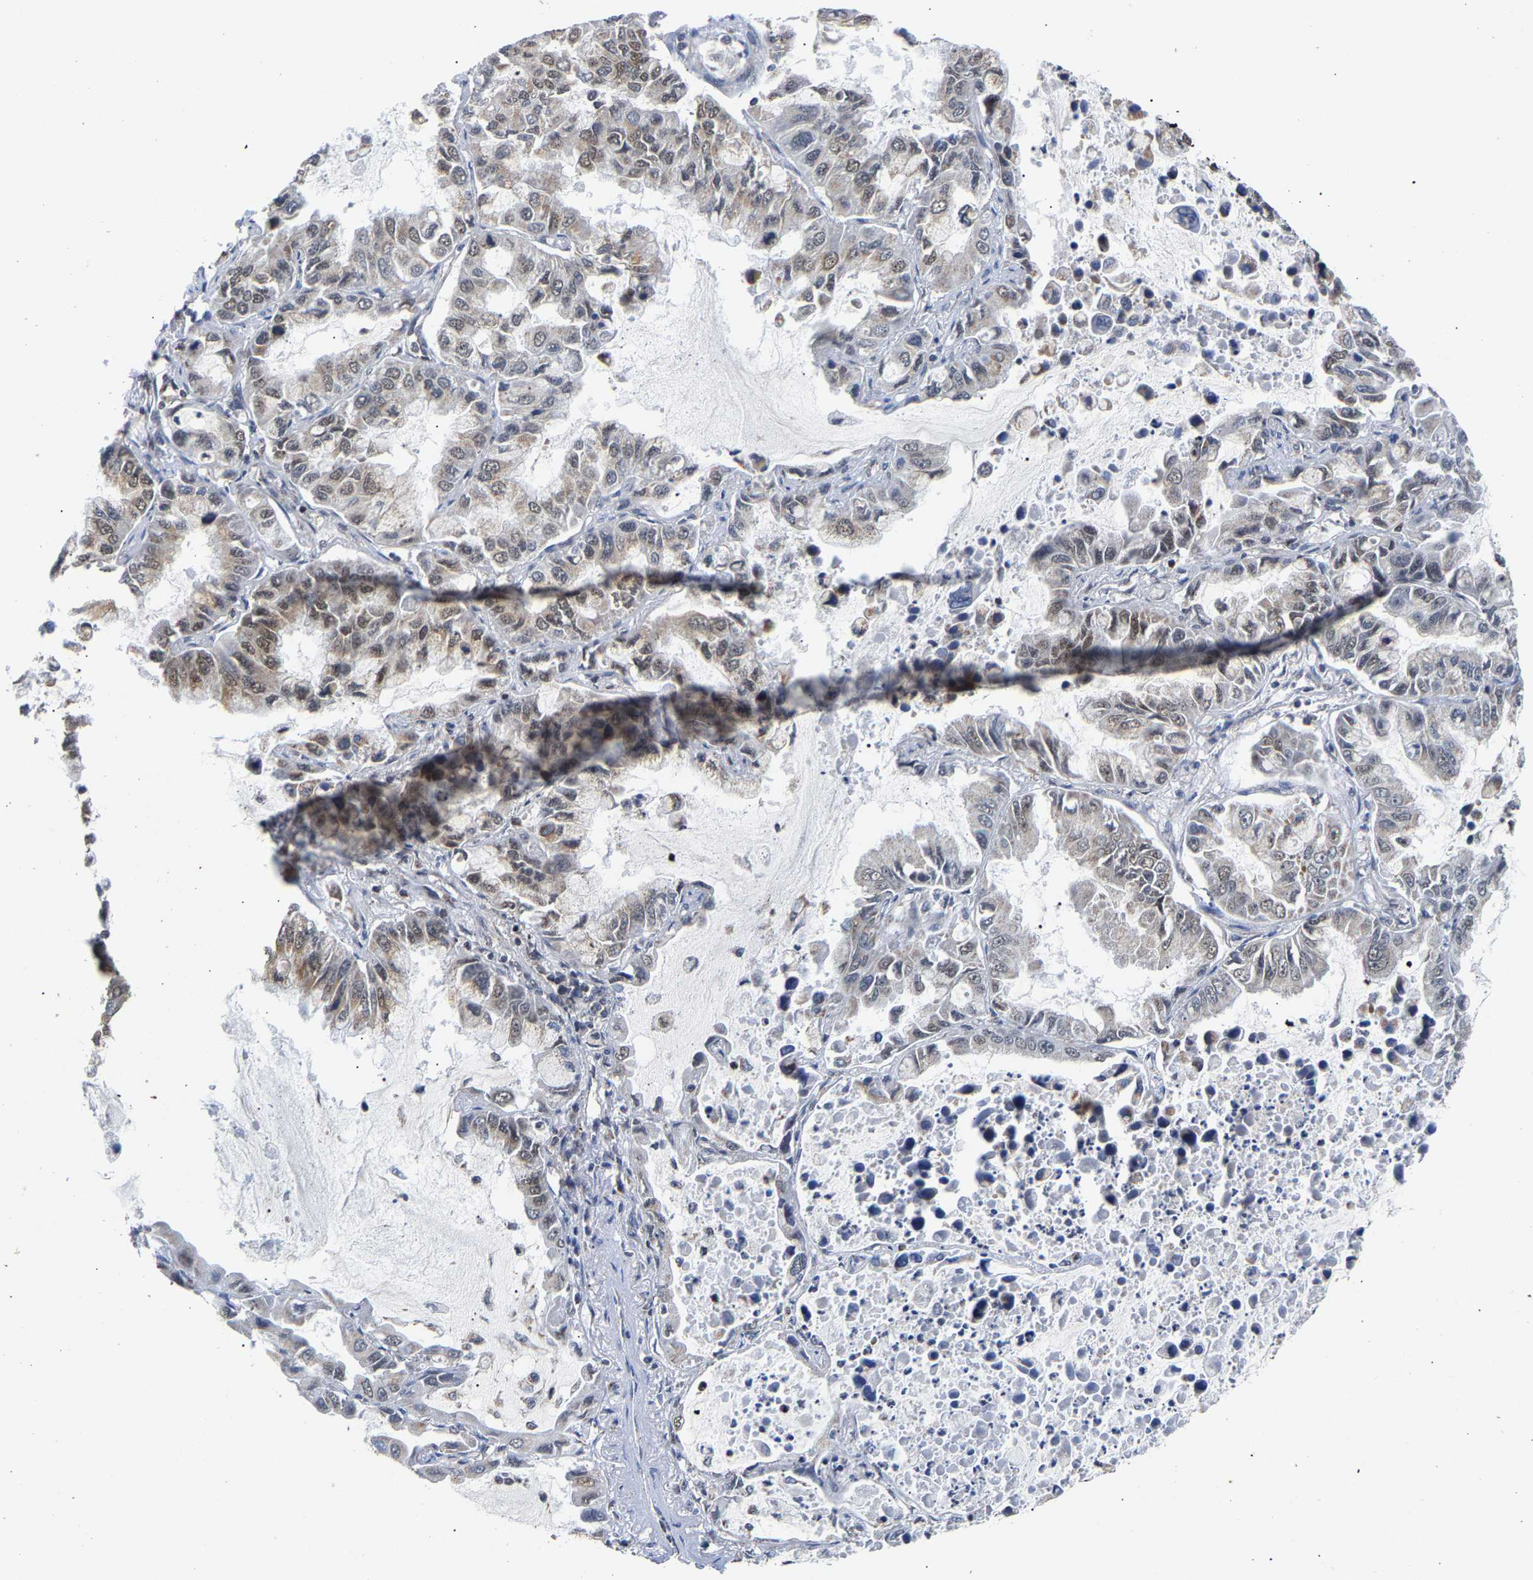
{"staining": {"intensity": "moderate", "quantity": "<25%", "location": "cytoplasmic/membranous"}, "tissue": "lung cancer", "cell_type": "Tumor cells", "image_type": "cancer", "snomed": [{"axis": "morphology", "description": "Adenocarcinoma, NOS"}, {"axis": "topography", "description": "Lung"}], "caption": "Human lung adenocarcinoma stained with a protein marker demonstrates moderate staining in tumor cells.", "gene": "PCNT", "patient": {"sex": "male", "age": 64}}